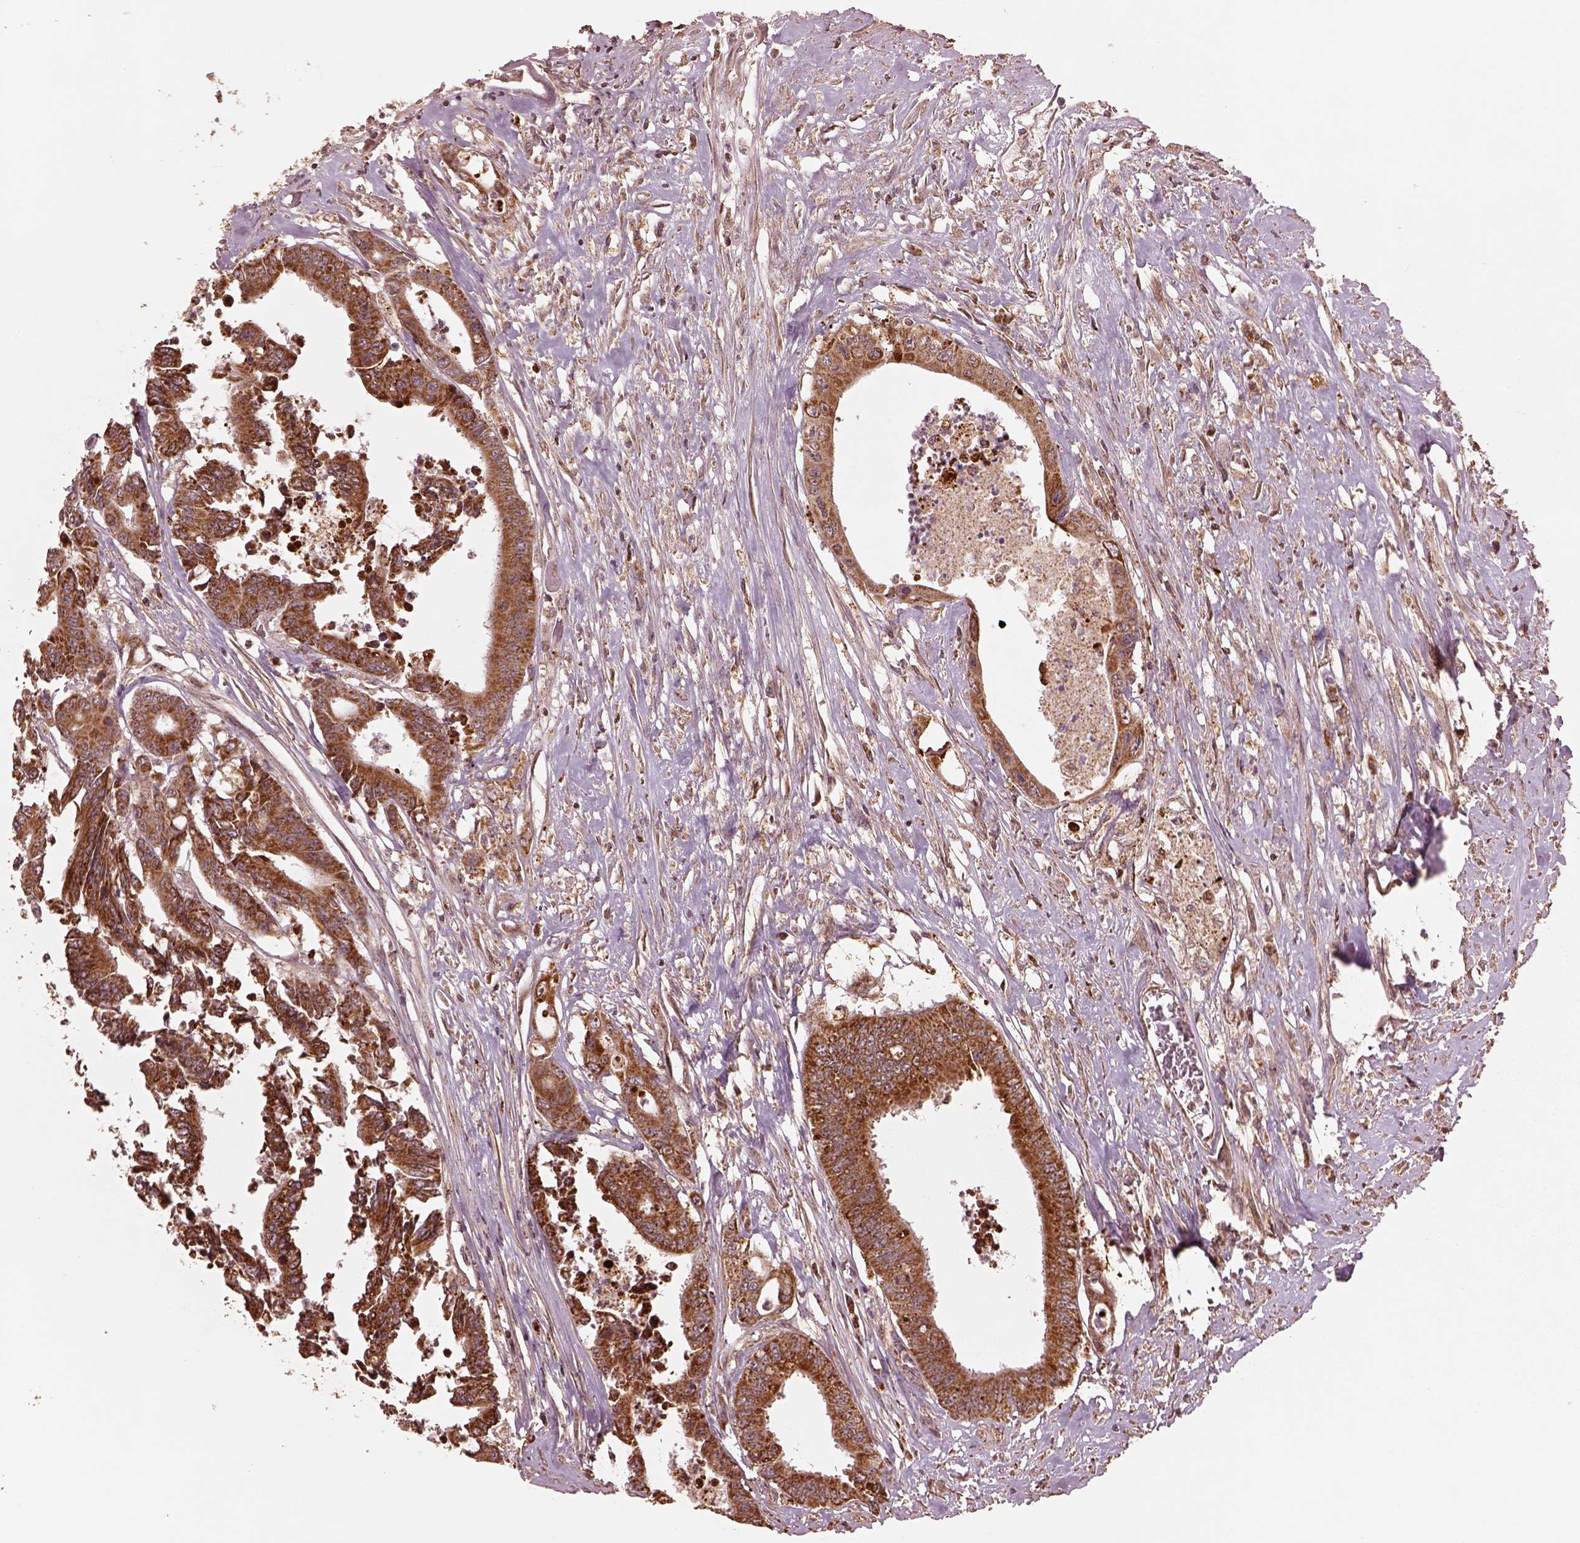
{"staining": {"intensity": "moderate", "quantity": ">75%", "location": "cytoplasmic/membranous"}, "tissue": "colorectal cancer", "cell_type": "Tumor cells", "image_type": "cancer", "snomed": [{"axis": "morphology", "description": "Adenocarcinoma, NOS"}, {"axis": "topography", "description": "Rectum"}], "caption": "Immunohistochemistry (IHC) micrograph of neoplastic tissue: colorectal adenocarcinoma stained using immunohistochemistry (IHC) demonstrates medium levels of moderate protein expression localized specifically in the cytoplasmic/membranous of tumor cells, appearing as a cytoplasmic/membranous brown color.", "gene": "SEL1L3", "patient": {"sex": "male", "age": 54}}